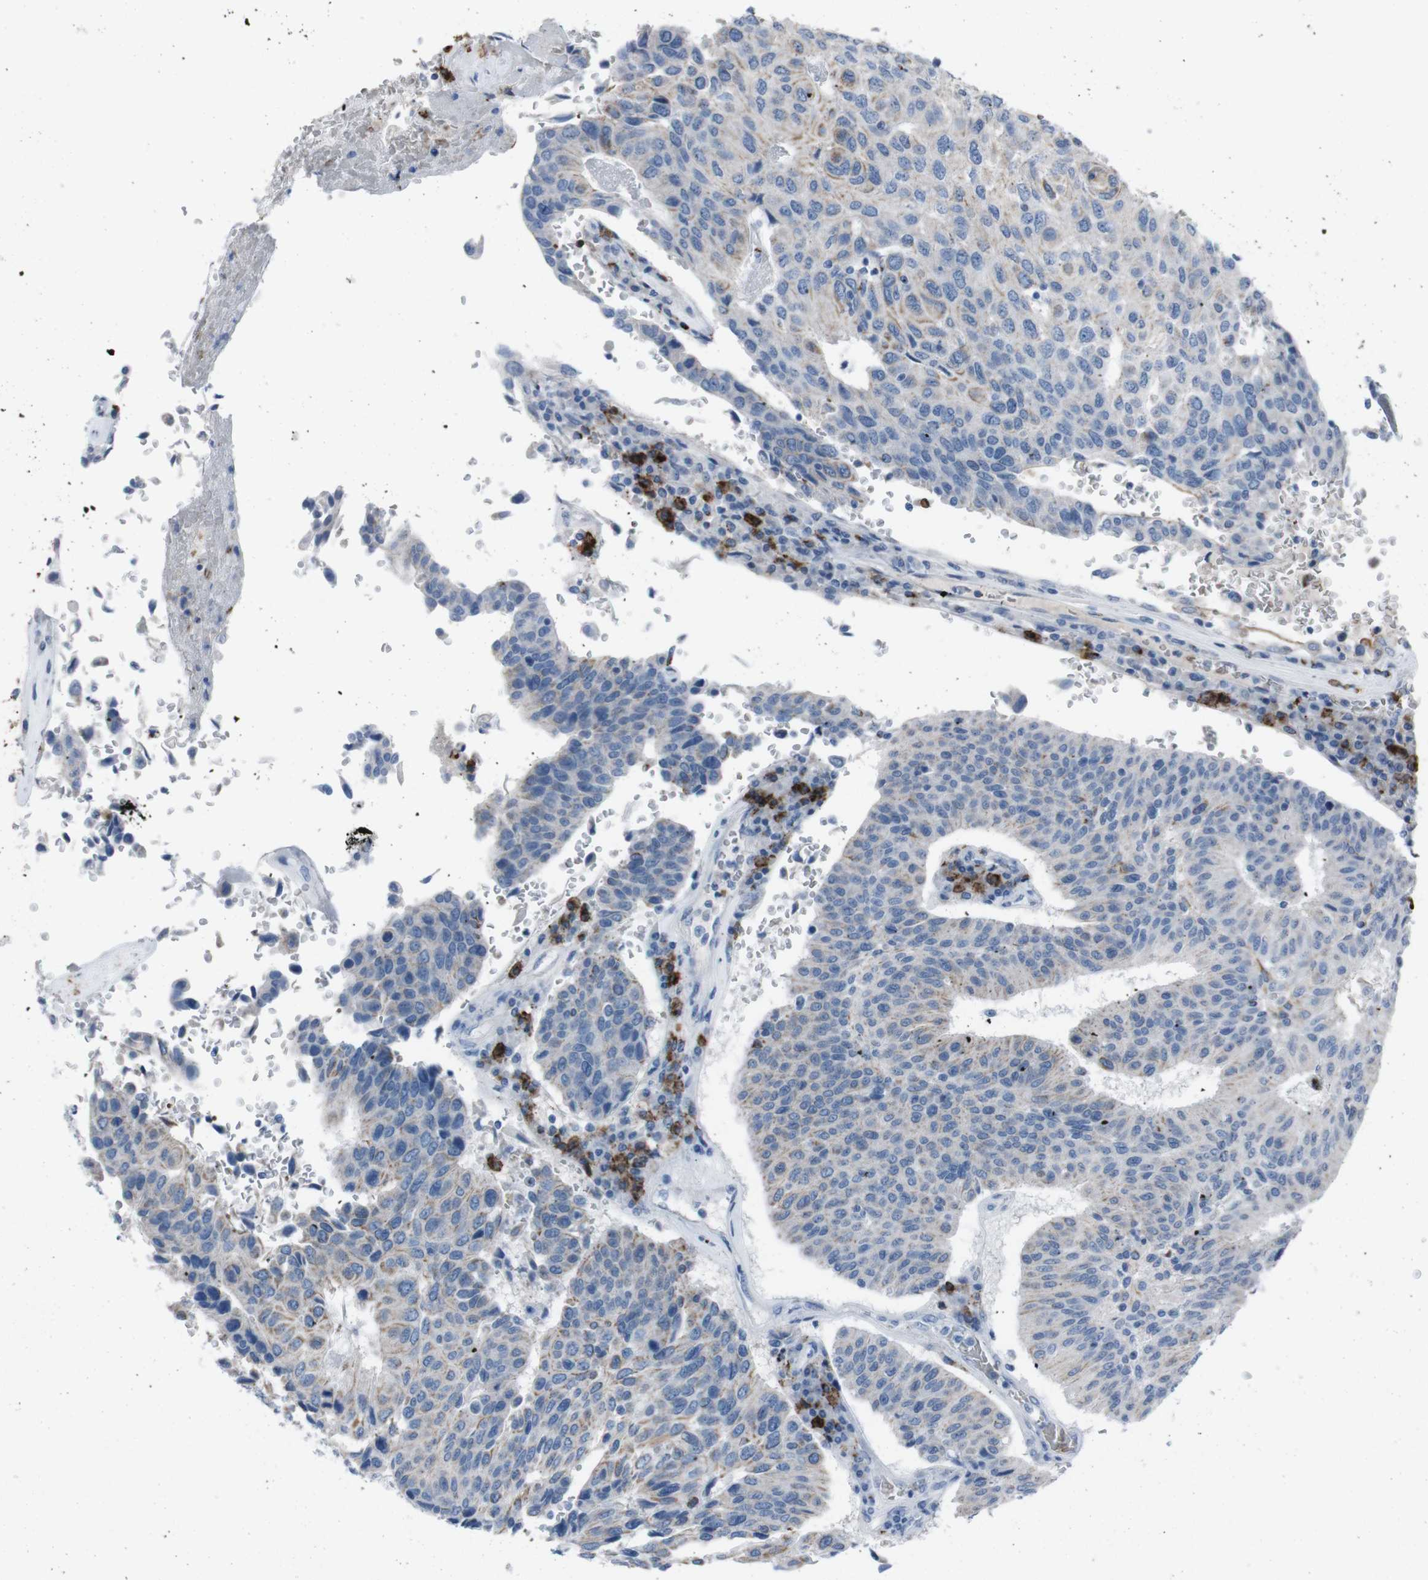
{"staining": {"intensity": "moderate", "quantity": "<25%", "location": "cytoplasmic/membranous"}, "tissue": "urothelial cancer", "cell_type": "Tumor cells", "image_type": "cancer", "snomed": [{"axis": "morphology", "description": "Urothelial carcinoma, High grade"}, {"axis": "topography", "description": "Urinary bladder"}], "caption": "Human urothelial carcinoma (high-grade) stained for a protein (brown) demonstrates moderate cytoplasmic/membranous positive staining in about <25% of tumor cells.", "gene": "ST6GAL1", "patient": {"sex": "male", "age": 66}}